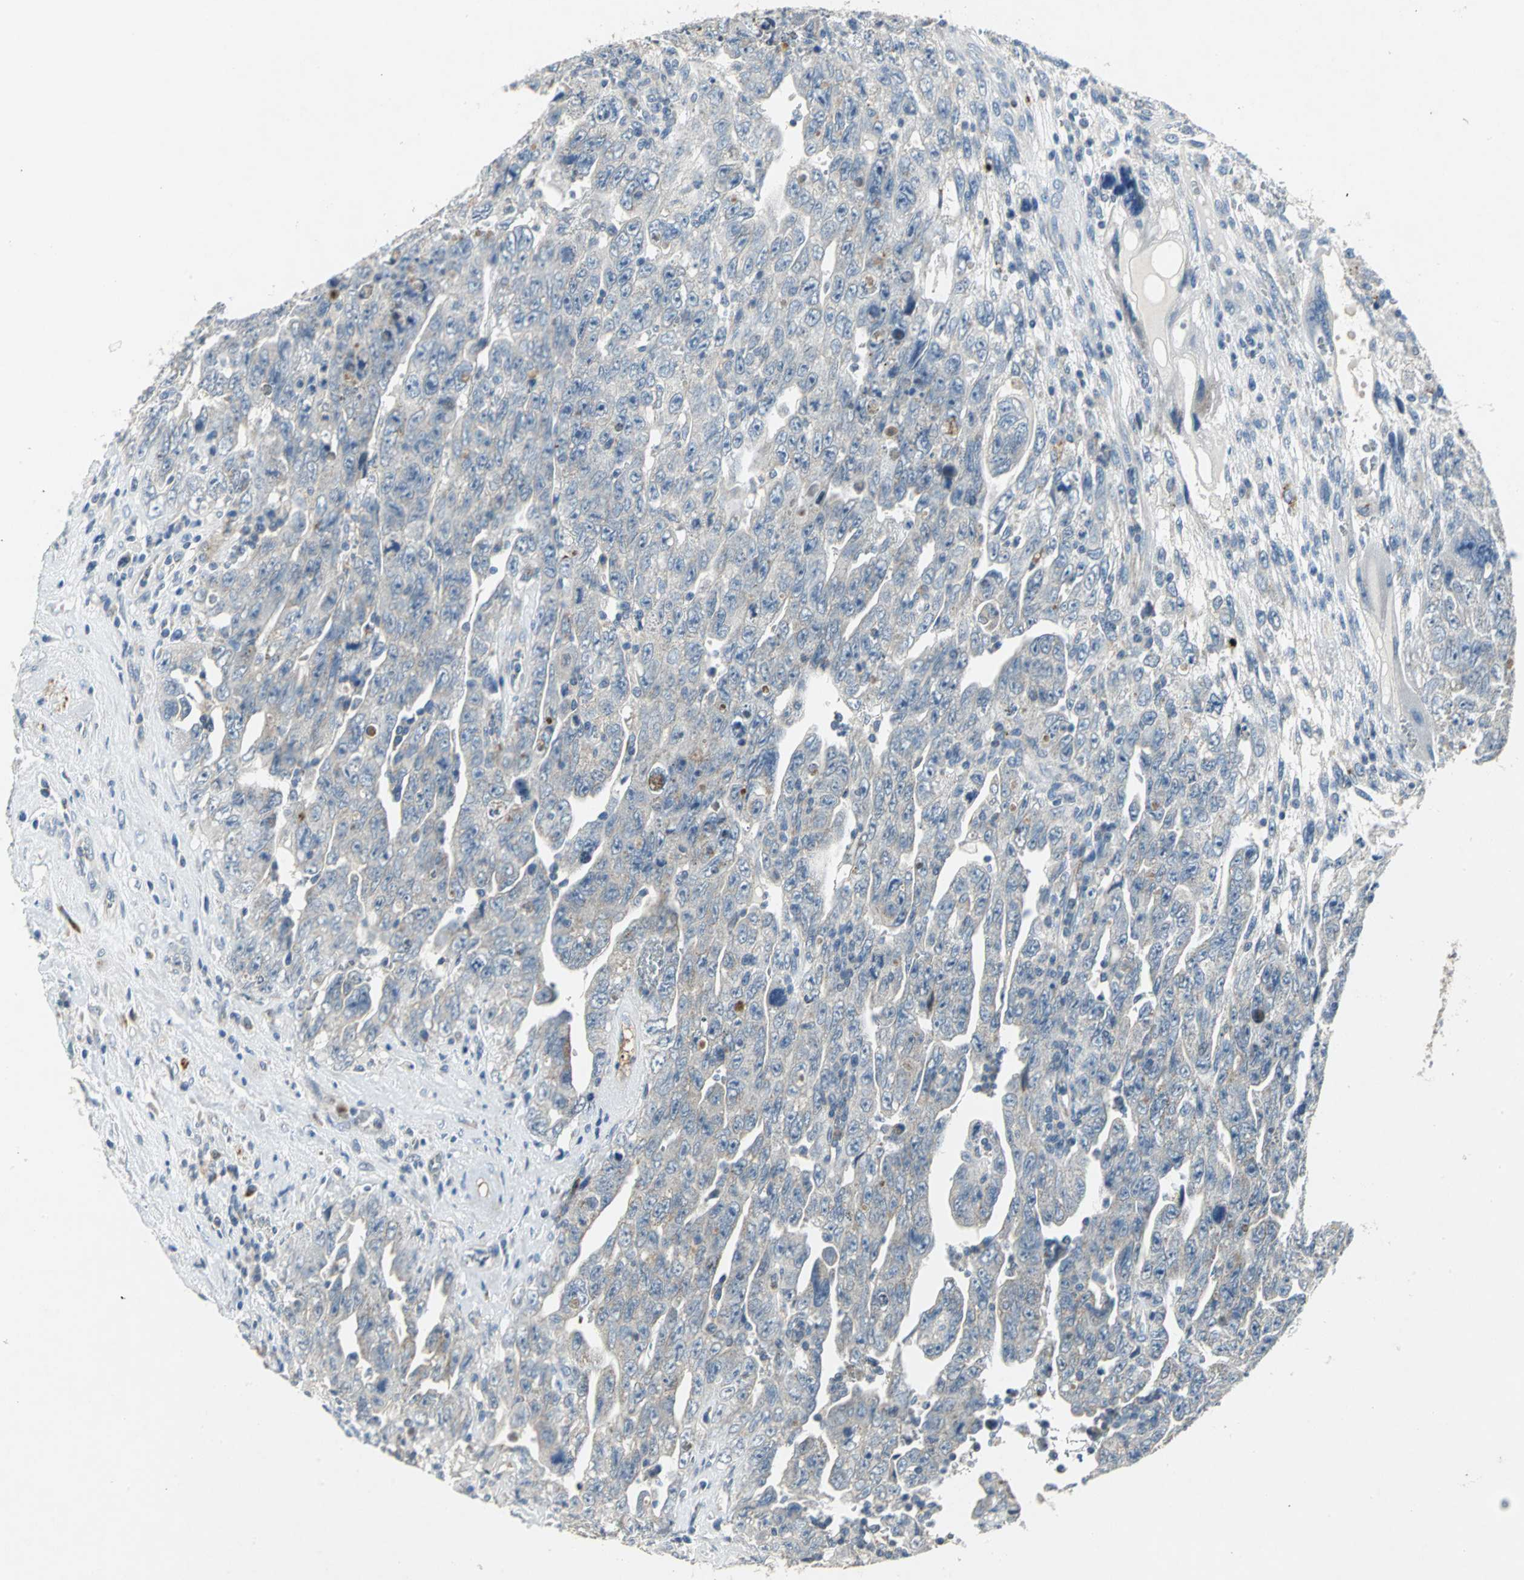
{"staining": {"intensity": "weak", "quantity": "<25%", "location": "cytoplasmic/membranous"}, "tissue": "testis cancer", "cell_type": "Tumor cells", "image_type": "cancer", "snomed": [{"axis": "morphology", "description": "Carcinoma, Embryonal, NOS"}, {"axis": "topography", "description": "Testis"}], "caption": "This is a photomicrograph of immunohistochemistry (IHC) staining of testis cancer, which shows no positivity in tumor cells.", "gene": "SPPL2B", "patient": {"sex": "male", "age": 28}}